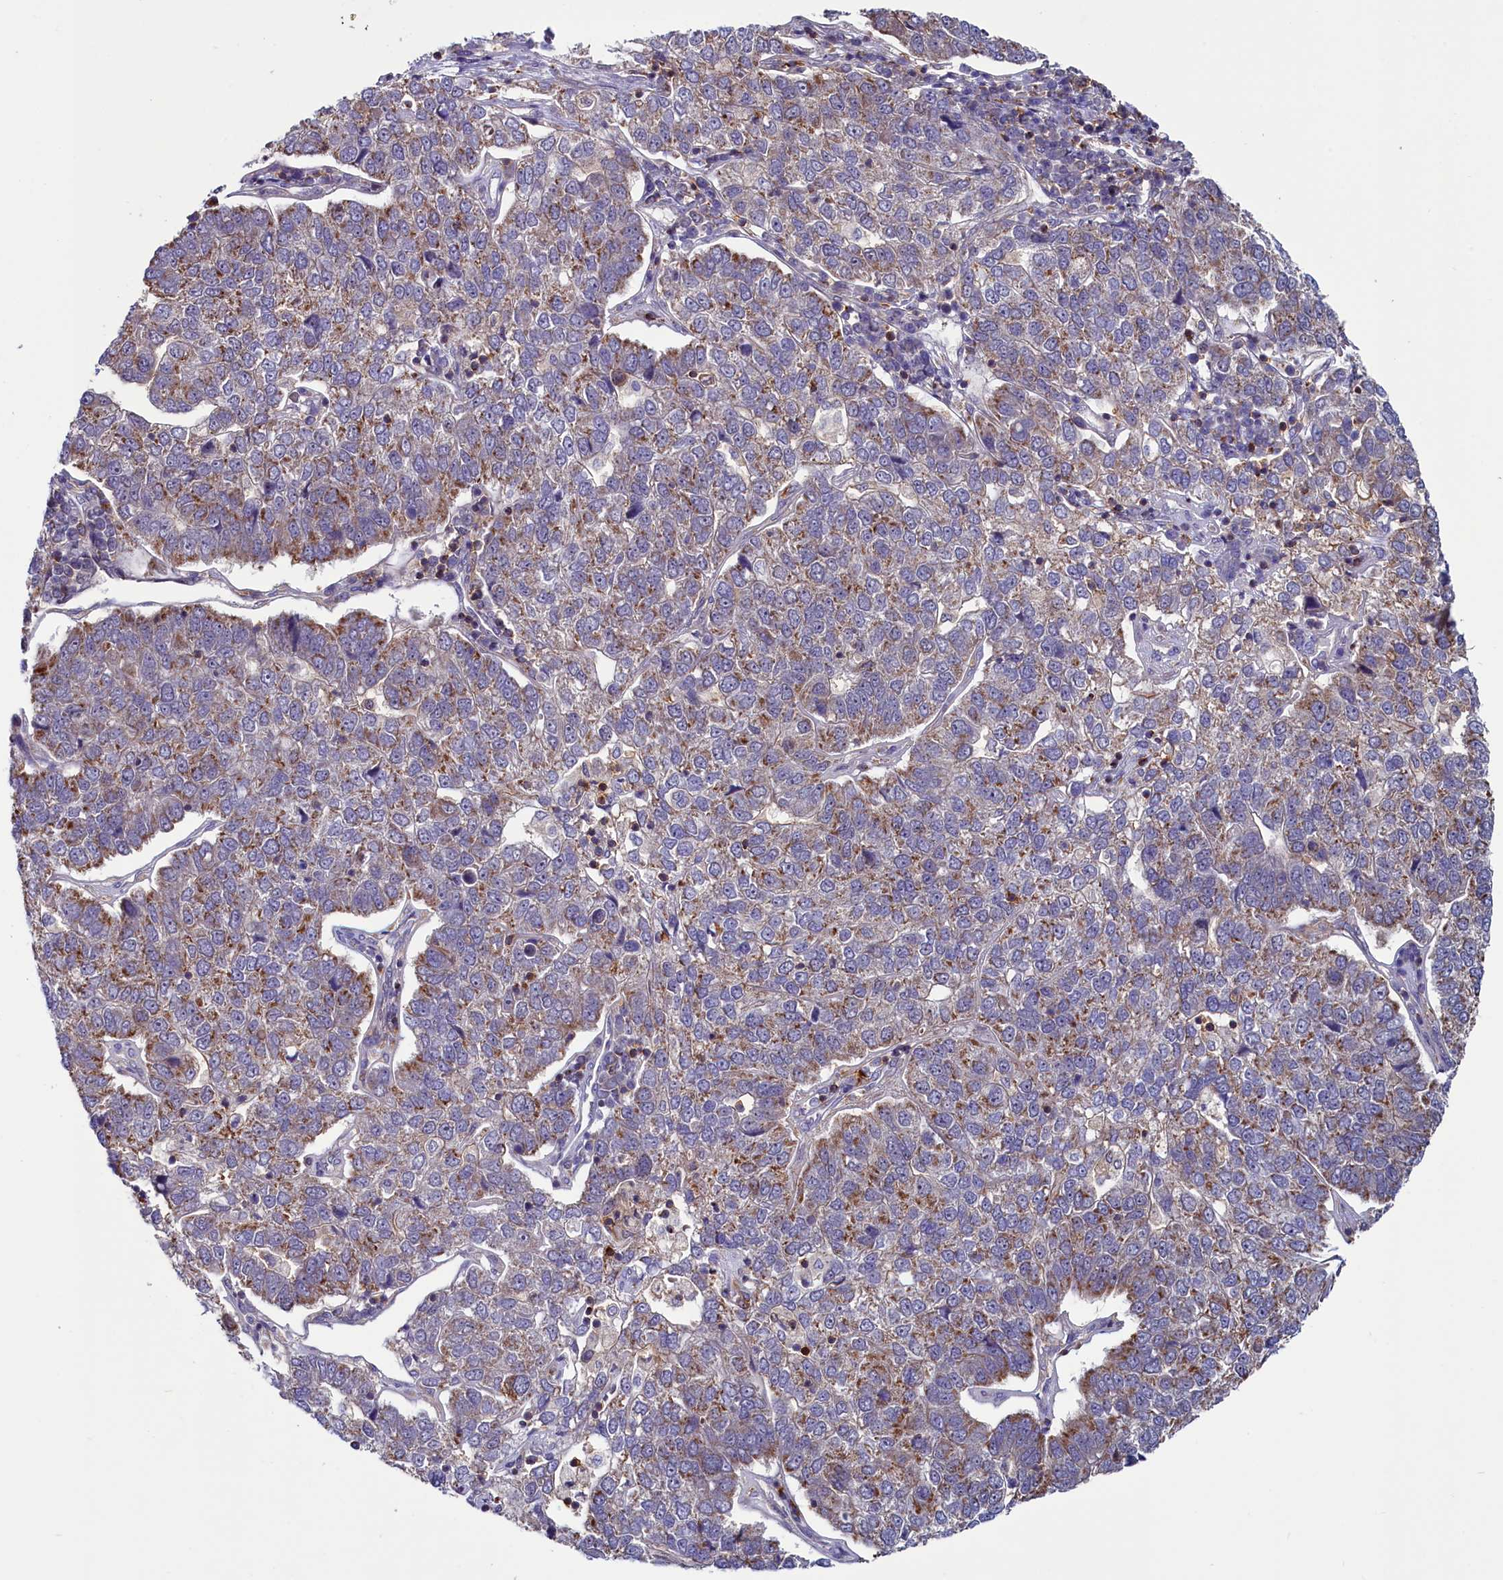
{"staining": {"intensity": "moderate", "quantity": "25%-75%", "location": "cytoplasmic/membranous"}, "tissue": "pancreatic cancer", "cell_type": "Tumor cells", "image_type": "cancer", "snomed": [{"axis": "morphology", "description": "Adenocarcinoma, NOS"}, {"axis": "topography", "description": "Pancreas"}], "caption": "The photomicrograph exhibits staining of pancreatic cancer, revealing moderate cytoplasmic/membranous protein staining (brown color) within tumor cells.", "gene": "CIAPIN1", "patient": {"sex": "female", "age": 61}}